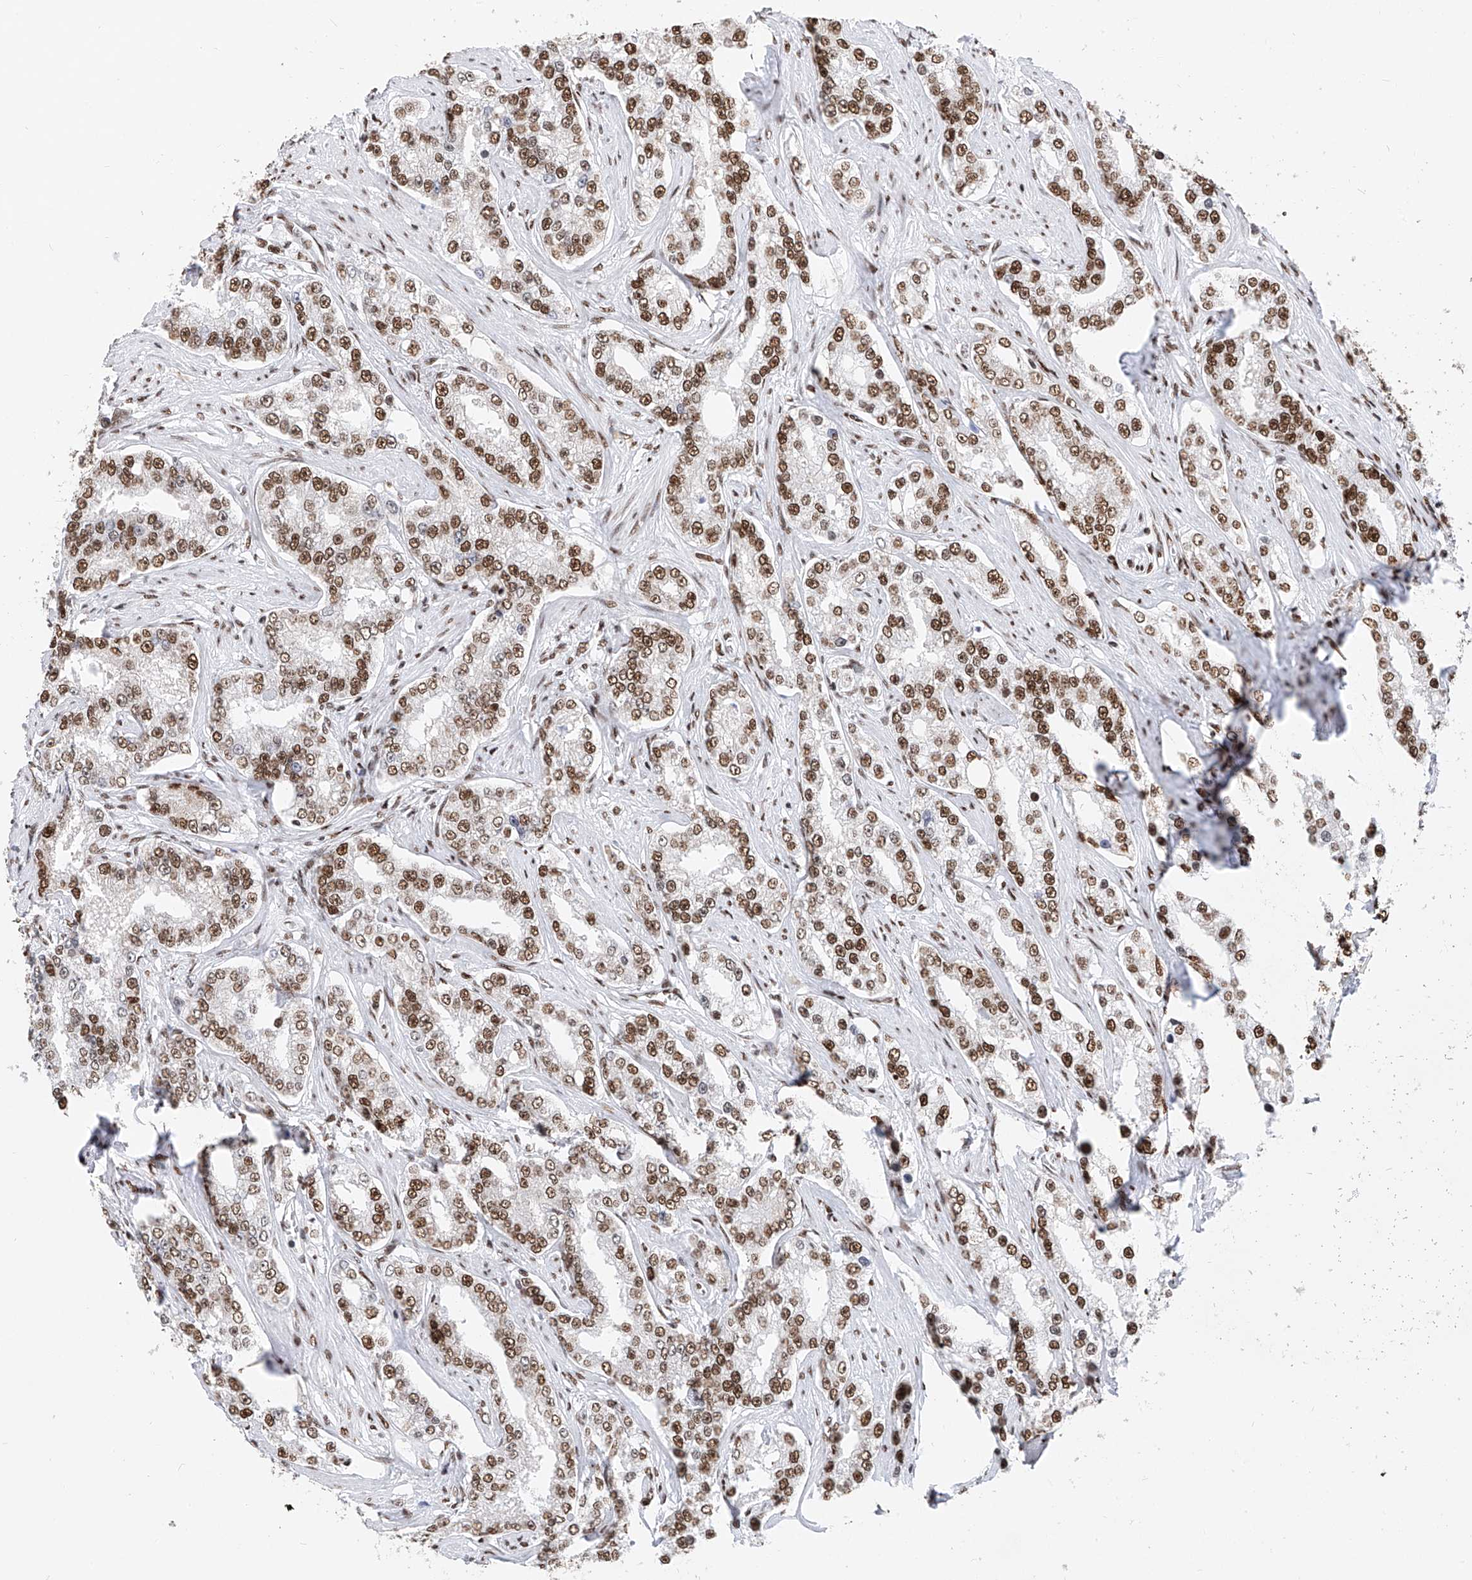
{"staining": {"intensity": "moderate", "quantity": ">75%", "location": "nuclear"}, "tissue": "prostate cancer", "cell_type": "Tumor cells", "image_type": "cancer", "snomed": [{"axis": "morphology", "description": "Normal tissue, NOS"}, {"axis": "morphology", "description": "Adenocarcinoma, High grade"}, {"axis": "topography", "description": "Prostate"}], "caption": "Immunohistochemical staining of high-grade adenocarcinoma (prostate) displays moderate nuclear protein expression in about >75% of tumor cells.", "gene": "SRSF6", "patient": {"sex": "male", "age": 83}}